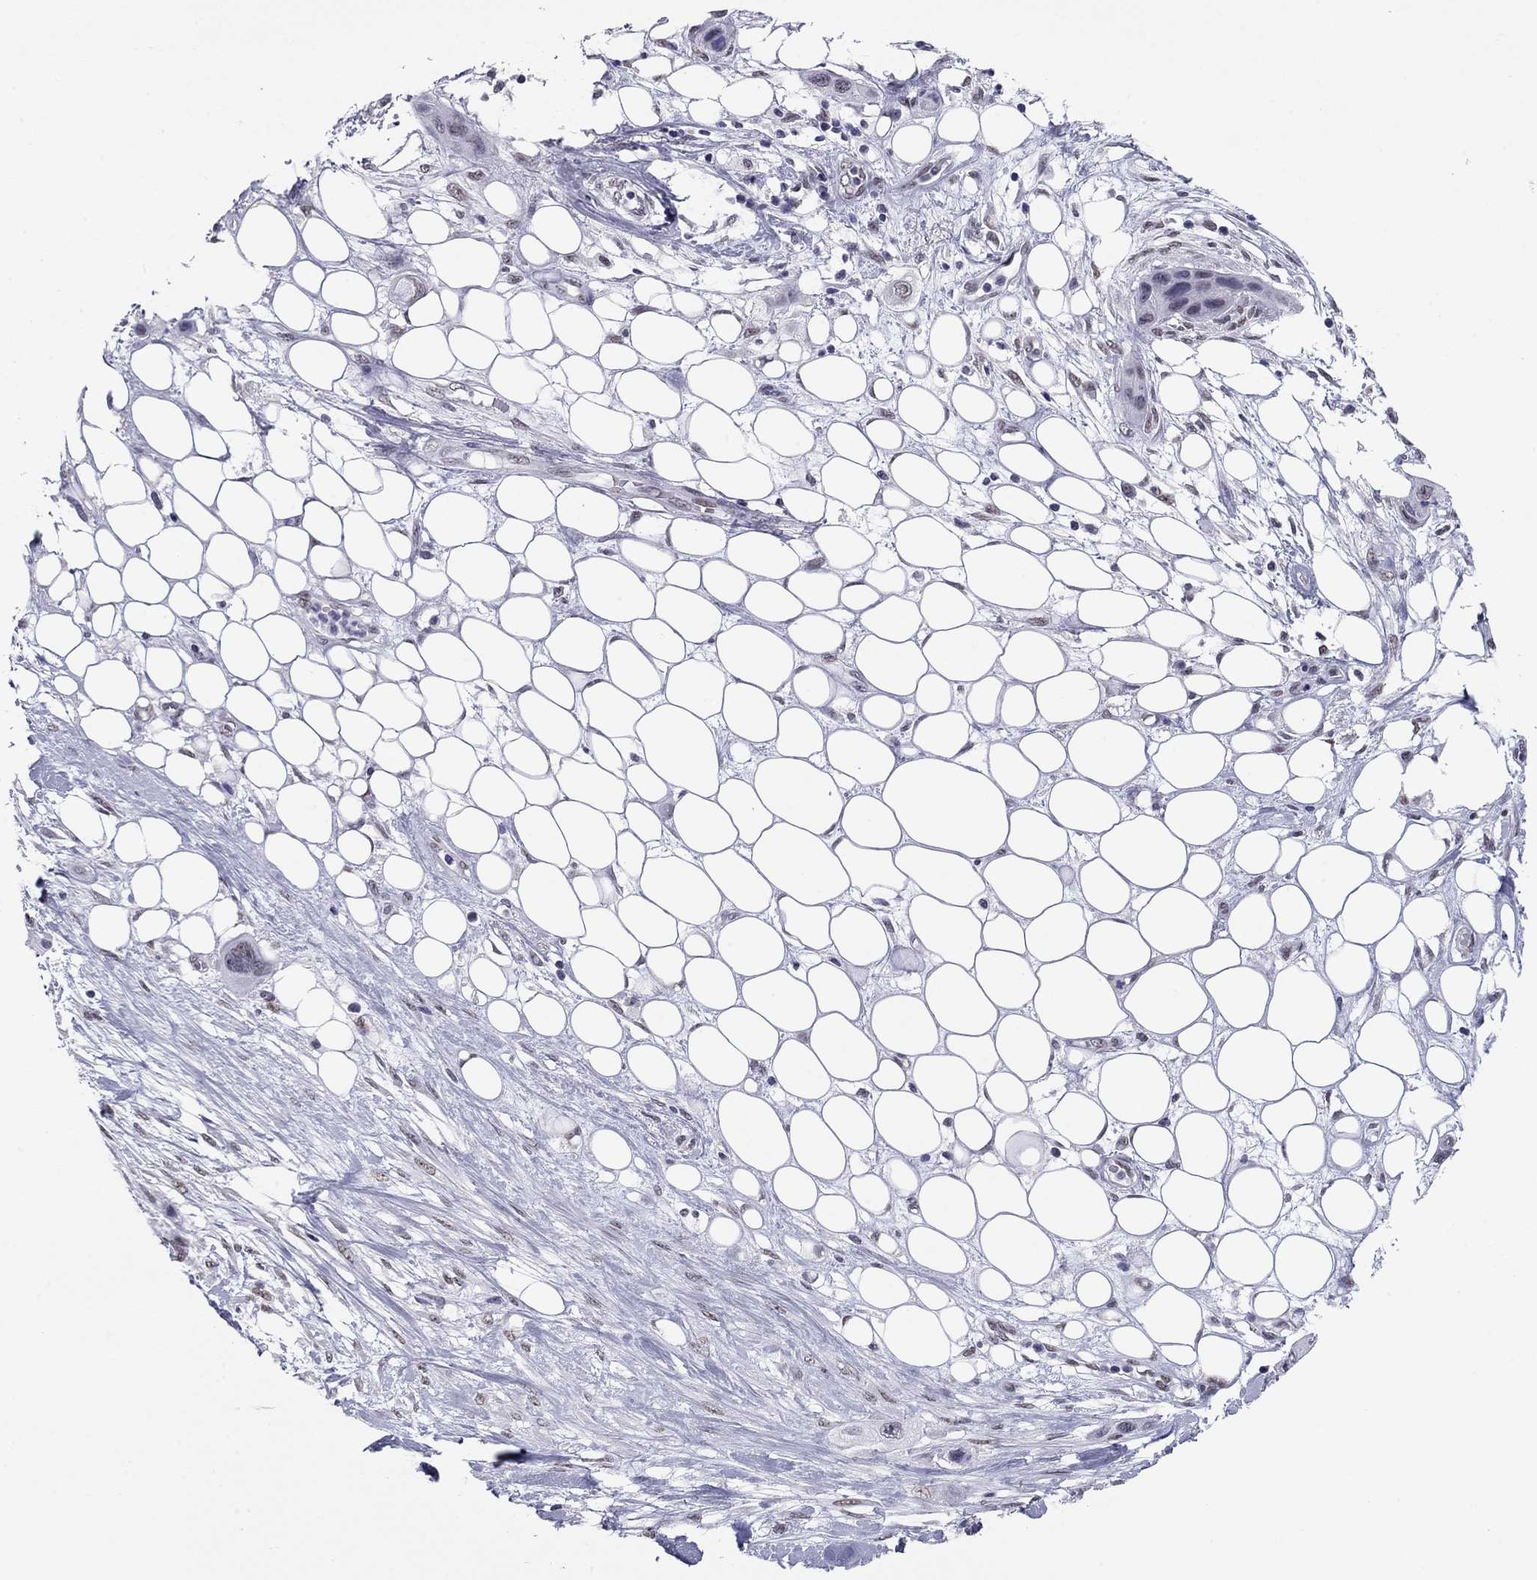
{"staining": {"intensity": "weak", "quantity": "25%-75%", "location": "nuclear"}, "tissue": "skin cancer", "cell_type": "Tumor cells", "image_type": "cancer", "snomed": [{"axis": "morphology", "description": "Squamous cell carcinoma, NOS"}, {"axis": "topography", "description": "Skin"}], "caption": "Weak nuclear staining is seen in about 25%-75% of tumor cells in squamous cell carcinoma (skin).", "gene": "DOT1L", "patient": {"sex": "male", "age": 79}}